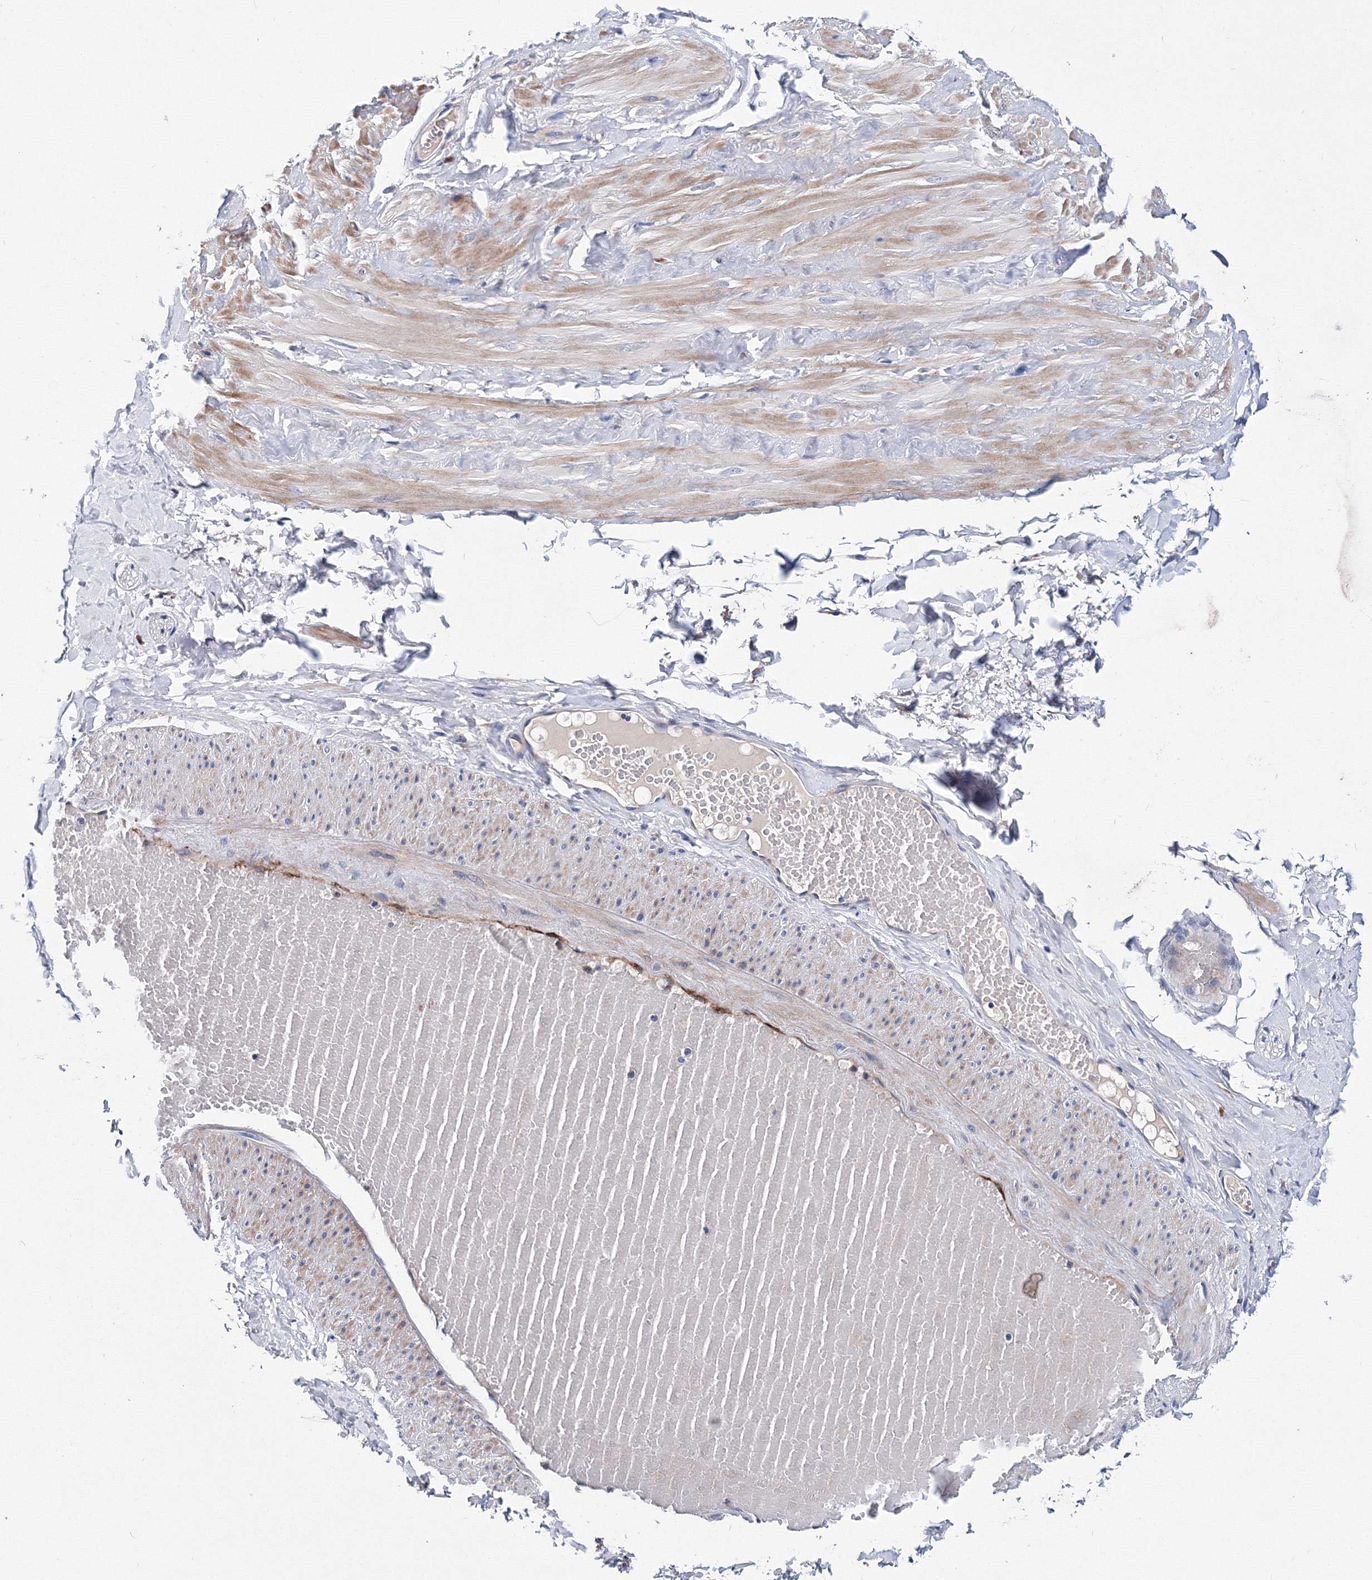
{"staining": {"intensity": "negative", "quantity": "none", "location": "none"}, "tissue": "adipose tissue", "cell_type": "Adipocytes", "image_type": "normal", "snomed": [{"axis": "morphology", "description": "Normal tissue, NOS"}, {"axis": "topography", "description": "Adipose tissue"}, {"axis": "topography", "description": "Vascular tissue"}, {"axis": "topography", "description": "Peripheral nerve tissue"}], "caption": "The immunohistochemistry (IHC) micrograph has no significant expression in adipocytes of adipose tissue. The staining is performed using DAB brown chromogen with nuclei counter-stained in using hematoxylin.", "gene": "TRPM2", "patient": {"sex": "male", "age": 25}}